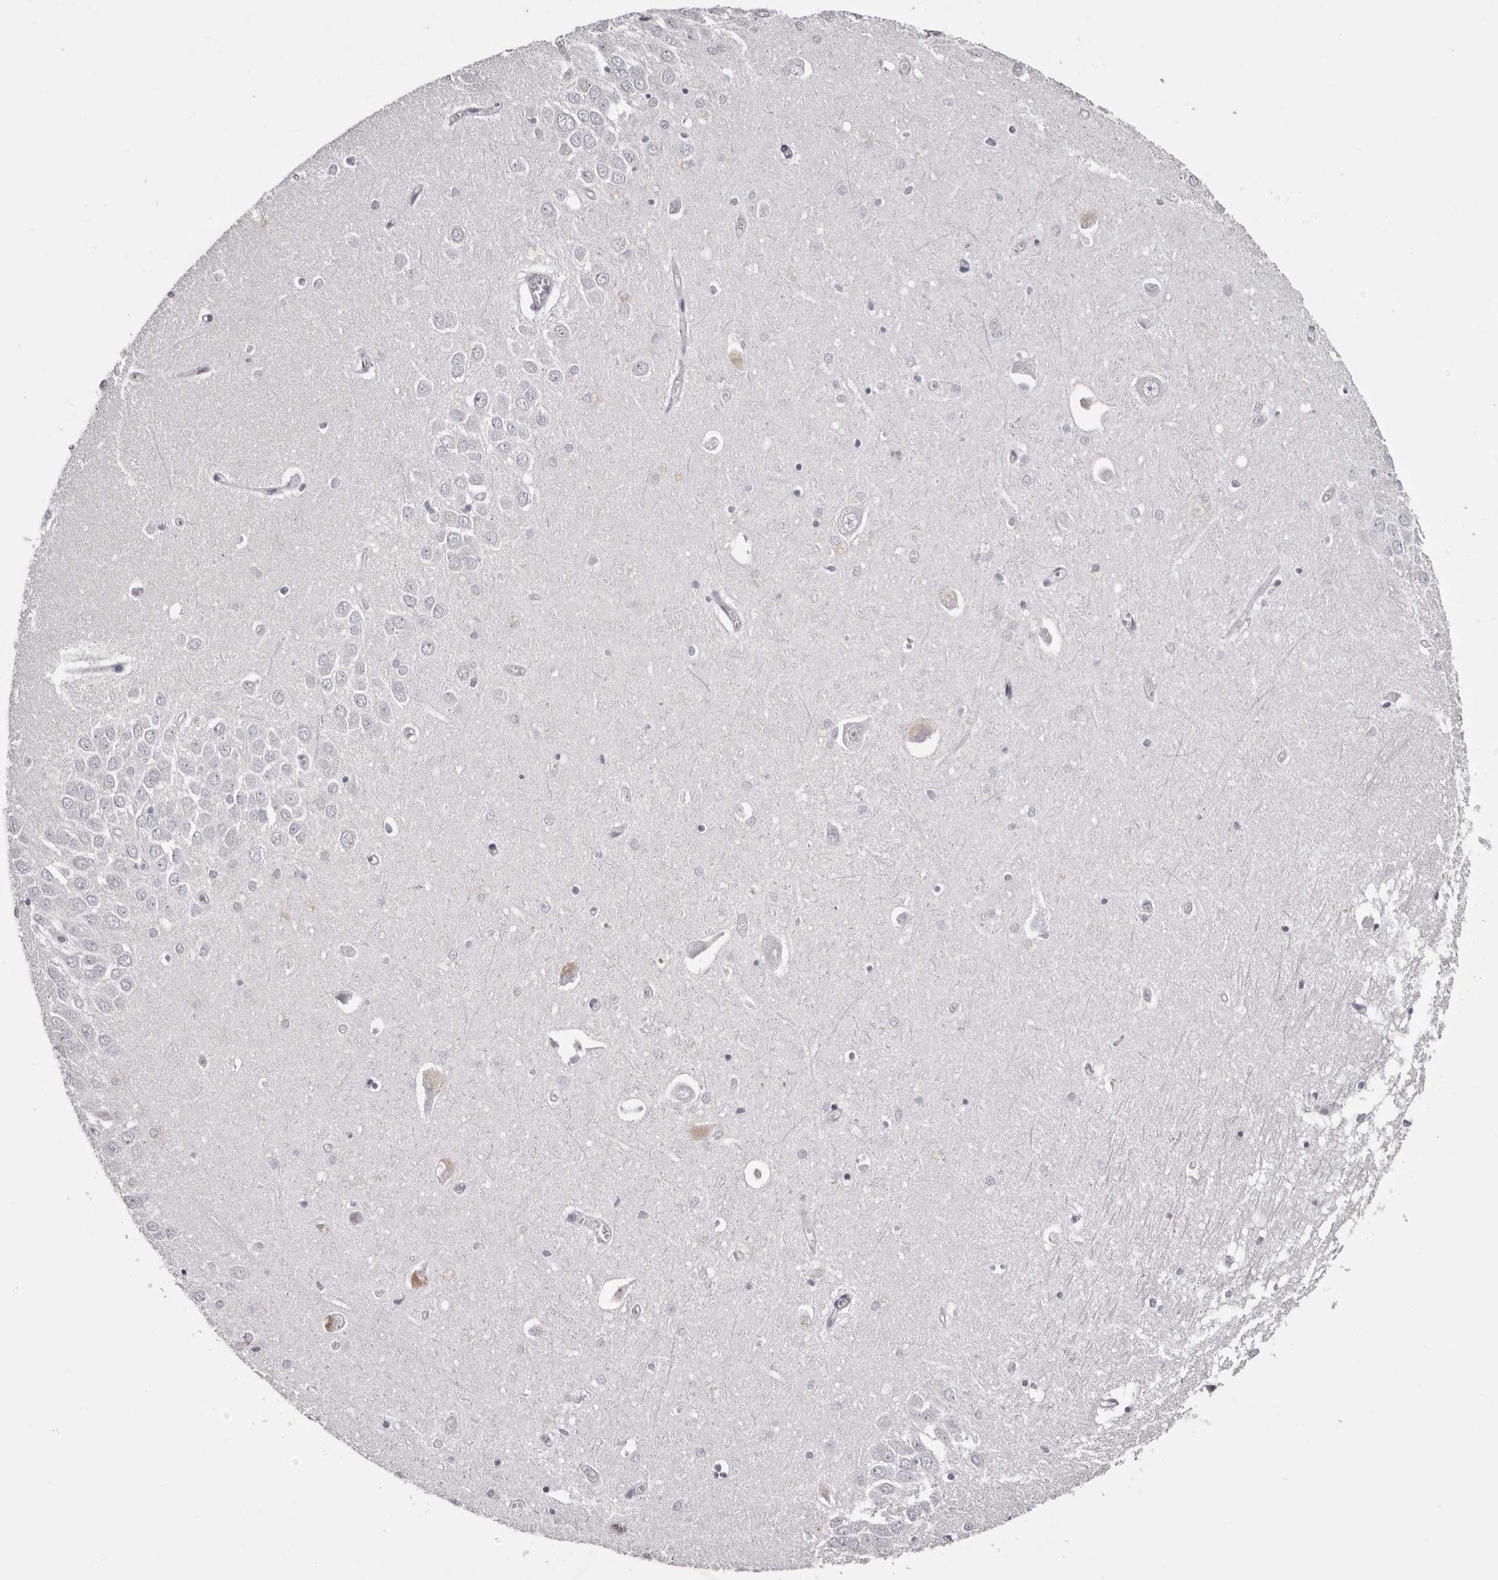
{"staining": {"intensity": "negative", "quantity": "none", "location": "none"}, "tissue": "hippocampus", "cell_type": "Glial cells", "image_type": "normal", "snomed": [{"axis": "morphology", "description": "Normal tissue, NOS"}, {"axis": "topography", "description": "Hippocampus"}], "caption": "Protein analysis of benign hippocampus displays no significant staining in glial cells. The staining was performed using DAB to visualize the protein expression in brown, while the nuclei were stained in blue with hematoxylin (Magnification: 20x).", "gene": "CA6", "patient": {"sex": "male", "age": 70}}